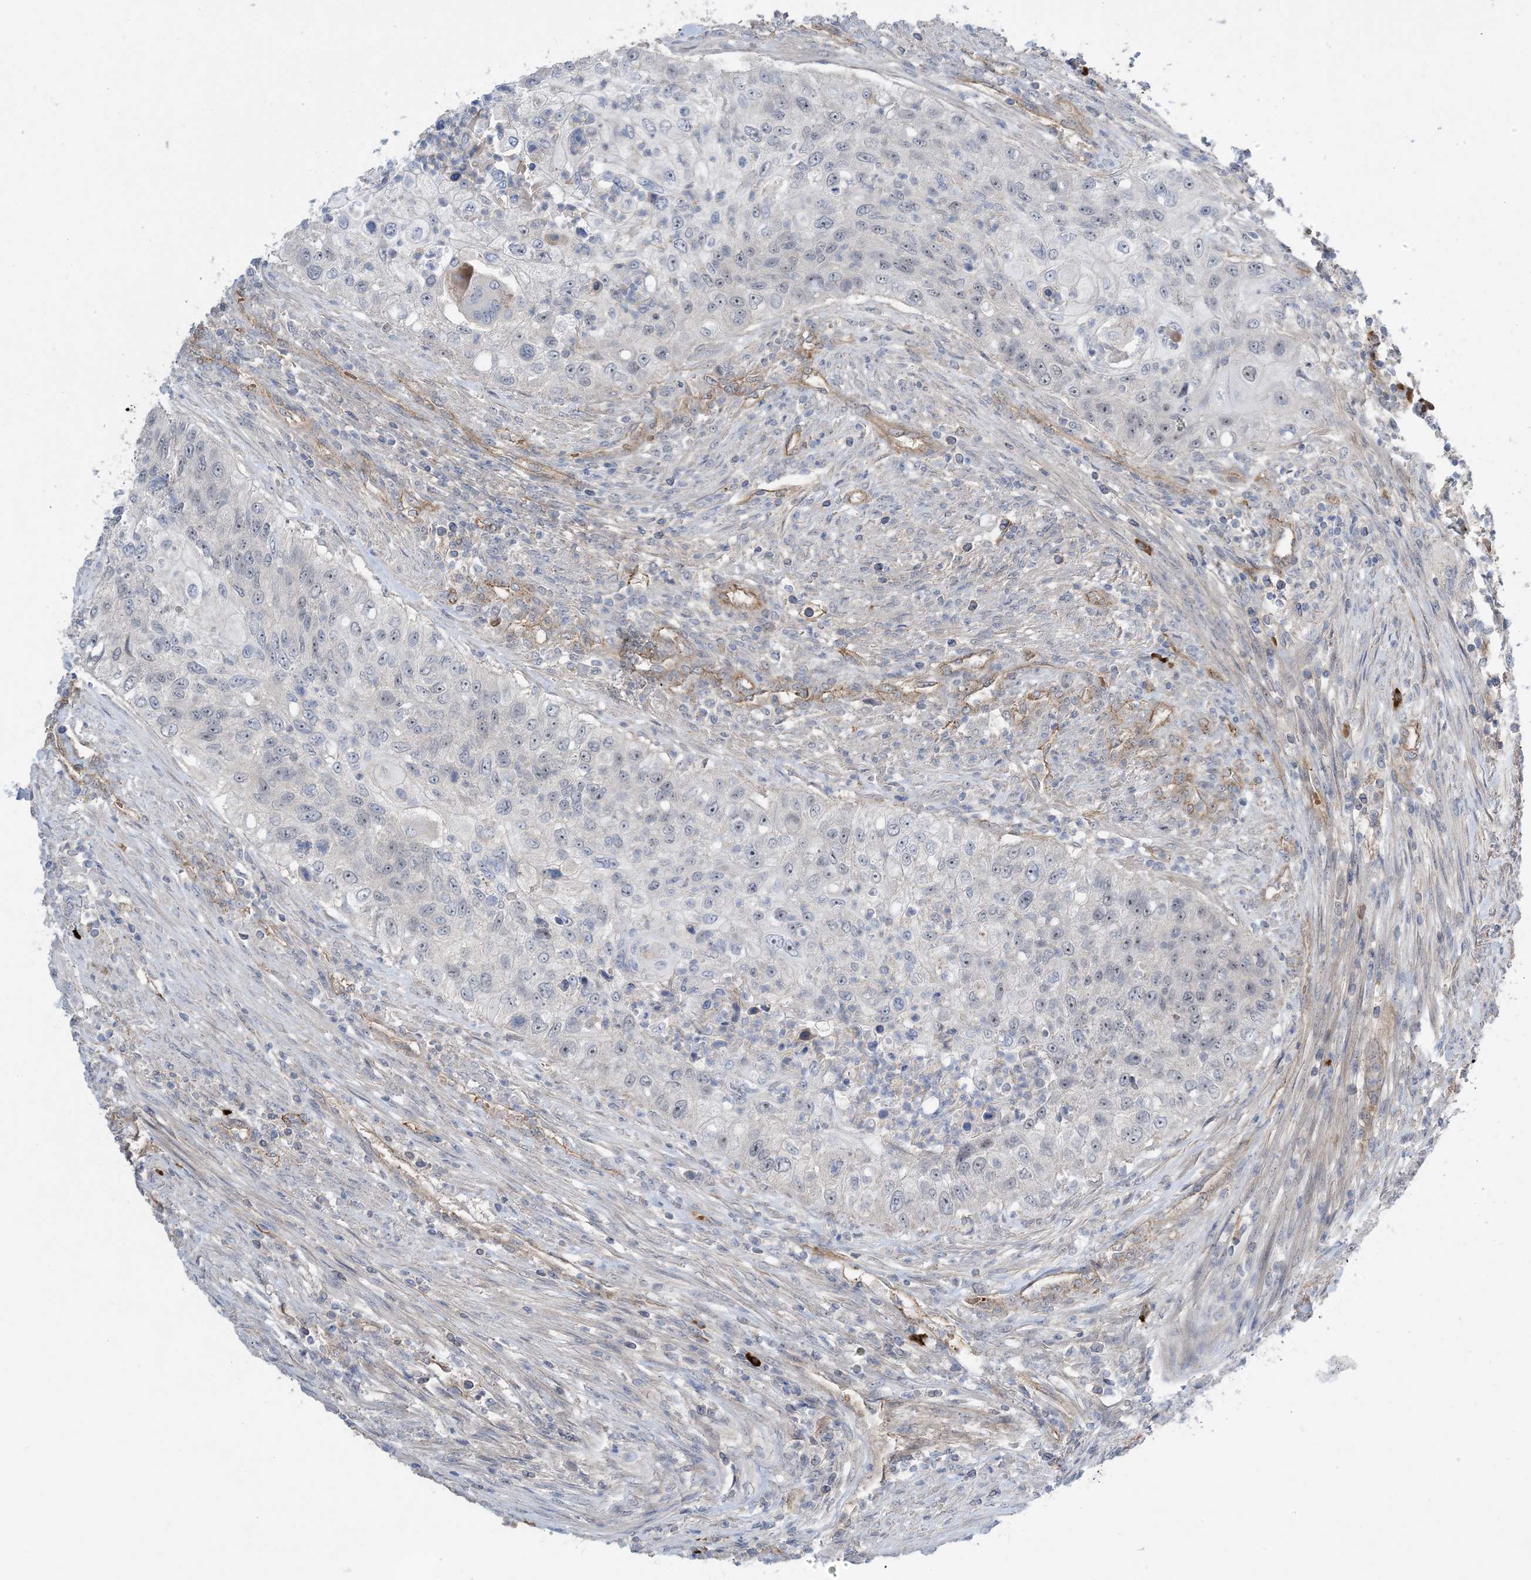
{"staining": {"intensity": "negative", "quantity": "none", "location": "none"}, "tissue": "urothelial cancer", "cell_type": "Tumor cells", "image_type": "cancer", "snomed": [{"axis": "morphology", "description": "Urothelial carcinoma, High grade"}, {"axis": "topography", "description": "Urinary bladder"}], "caption": "IHC image of neoplastic tissue: human urothelial cancer stained with DAB shows no significant protein positivity in tumor cells. (DAB (3,3'-diaminobenzidine) IHC with hematoxylin counter stain).", "gene": "AOC1", "patient": {"sex": "female", "age": 60}}